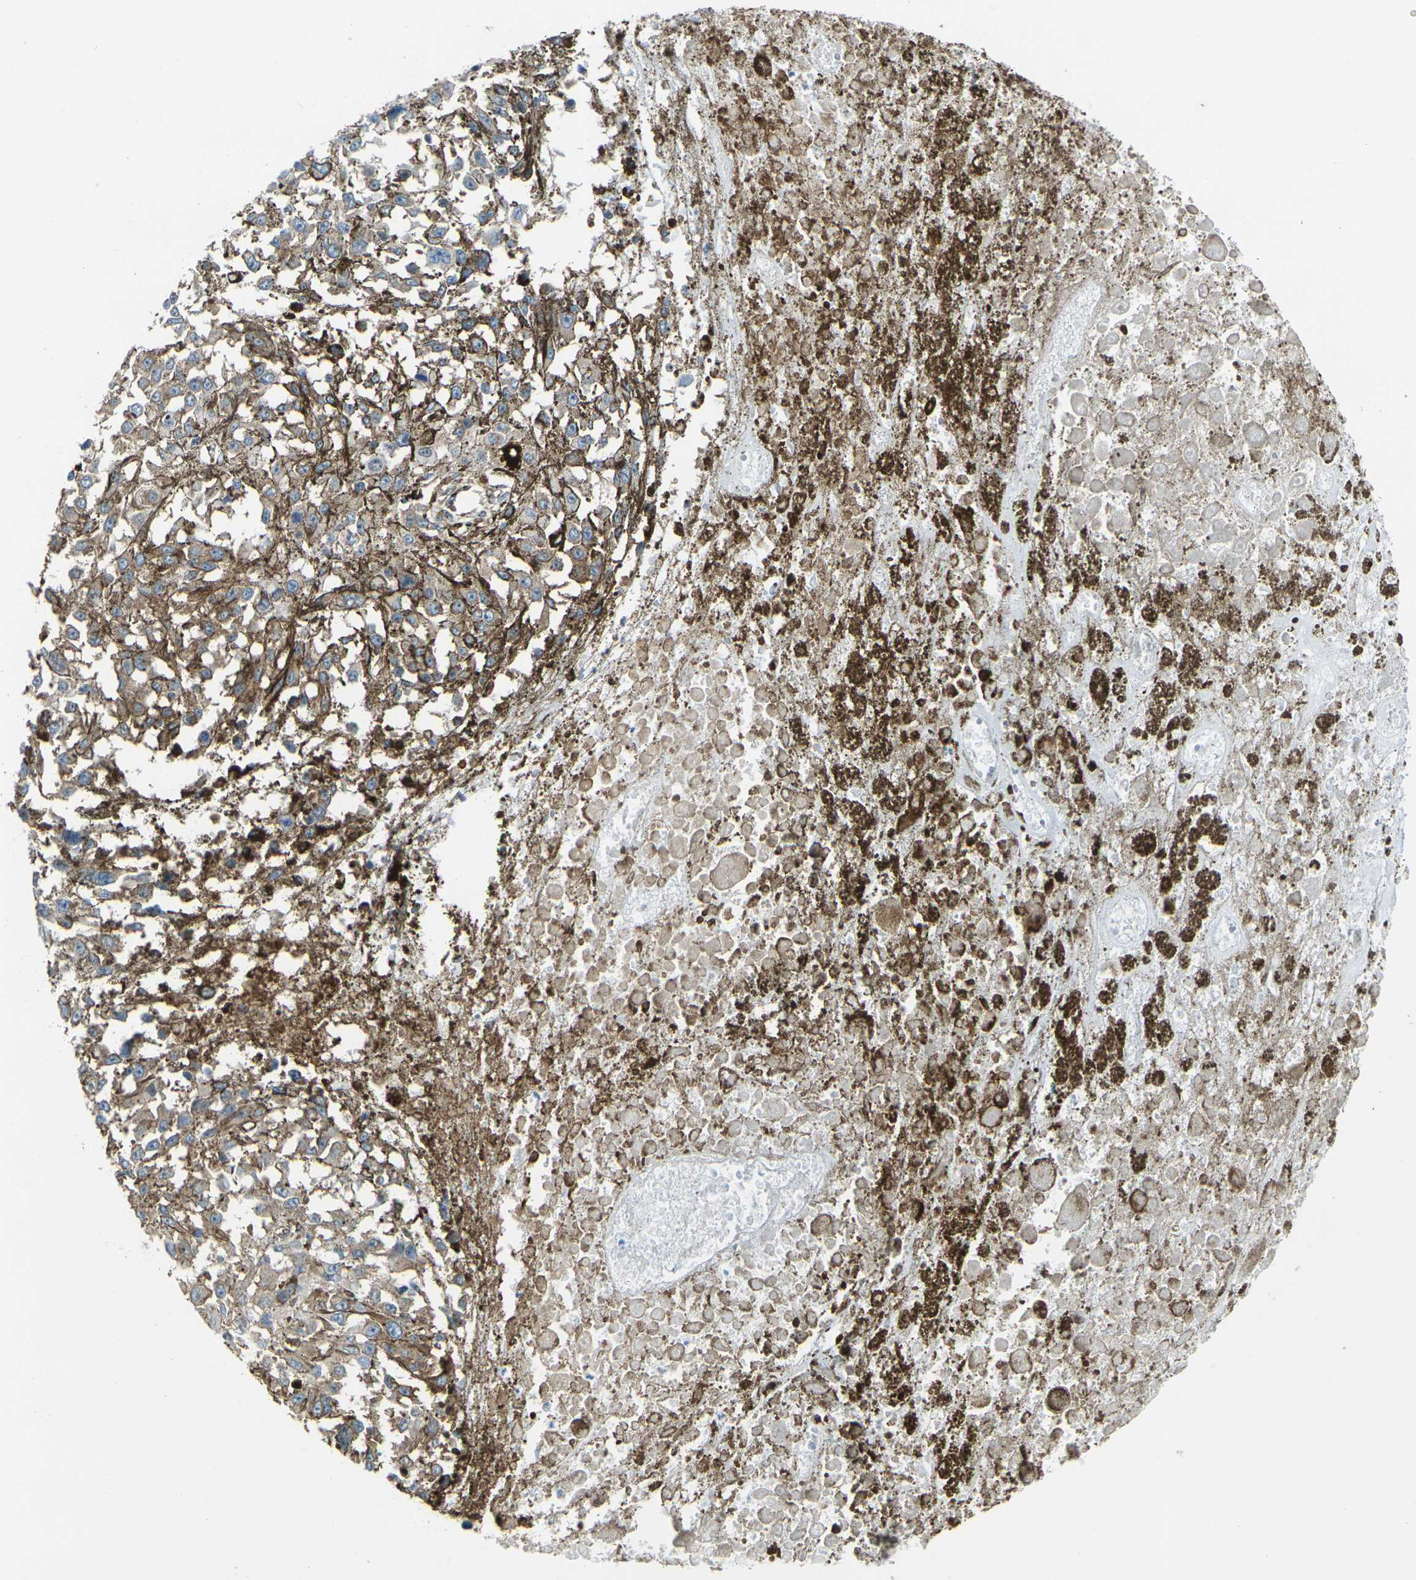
{"staining": {"intensity": "weak", "quantity": ">75%", "location": "cytoplasmic/membranous"}, "tissue": "melanoma", "cell_type": "Tumor cells", "image_type": "cancer", "snomed": [{"axis": "morphology", "description": "Malignant melanoma, Metastatic site"}, {"axis": "topography", "description": "Lymph node"}], "caption": "This image displays immunohistochemistry (IHC) staining of human melanoma, with low weak cytoplasmic/membranous expression in approximately >75% of tumor cells.", "gene": "CELSR2", "patient": {"sex": "male", "age": 59}}